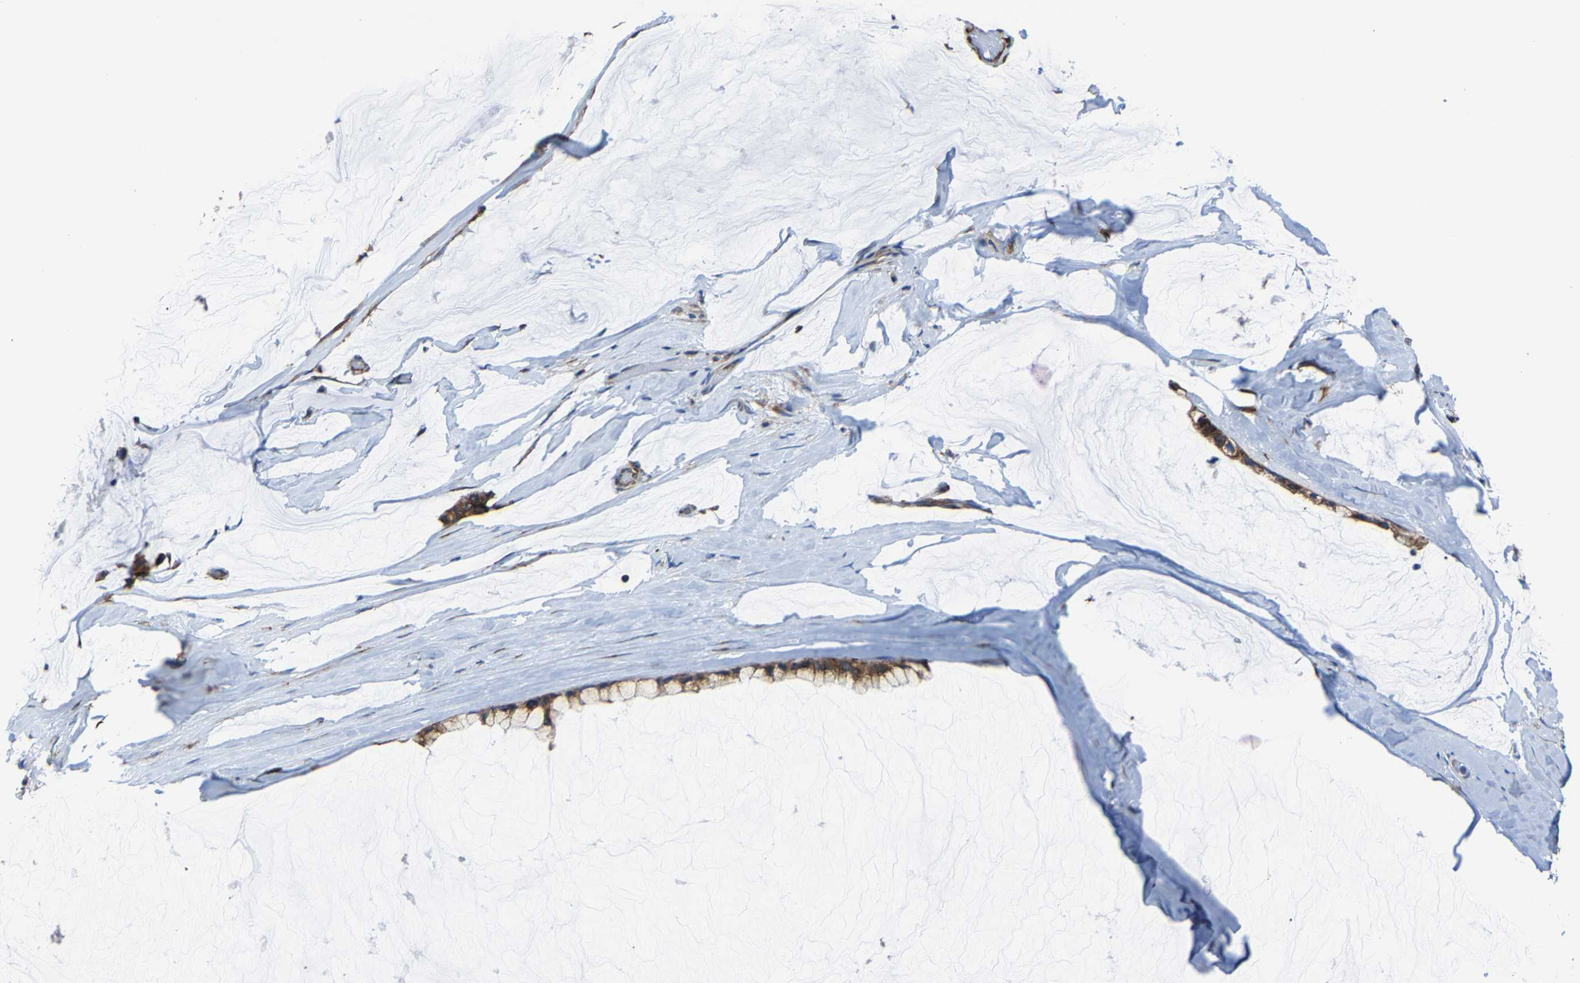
{"staining": {"intensity": "moderate", "quantity": ">75%", "location": "cytoplasmic/membranous"}, "tissue": "ovarian cancer", "cell_type": "Tumor cells", "image_type": "cancer", "snomed": [{"axis": "morphology", "description": "Cystadenocarcinoma, mucinous, NOS"}, {"axis": "topography", "description": "Ovary"}], "caption": "A brown stain shows moderate cytoplasmic/membranous staining of a protein in human mucinous cystadenocarcinoma (ovarian) tumor cells. (DAB (3,3'-diaminobenzidine) IHC with brightfield microscopy, high magnification).", "gene": "G3BP2", "patient": {"sex": "female", "age": 39}}